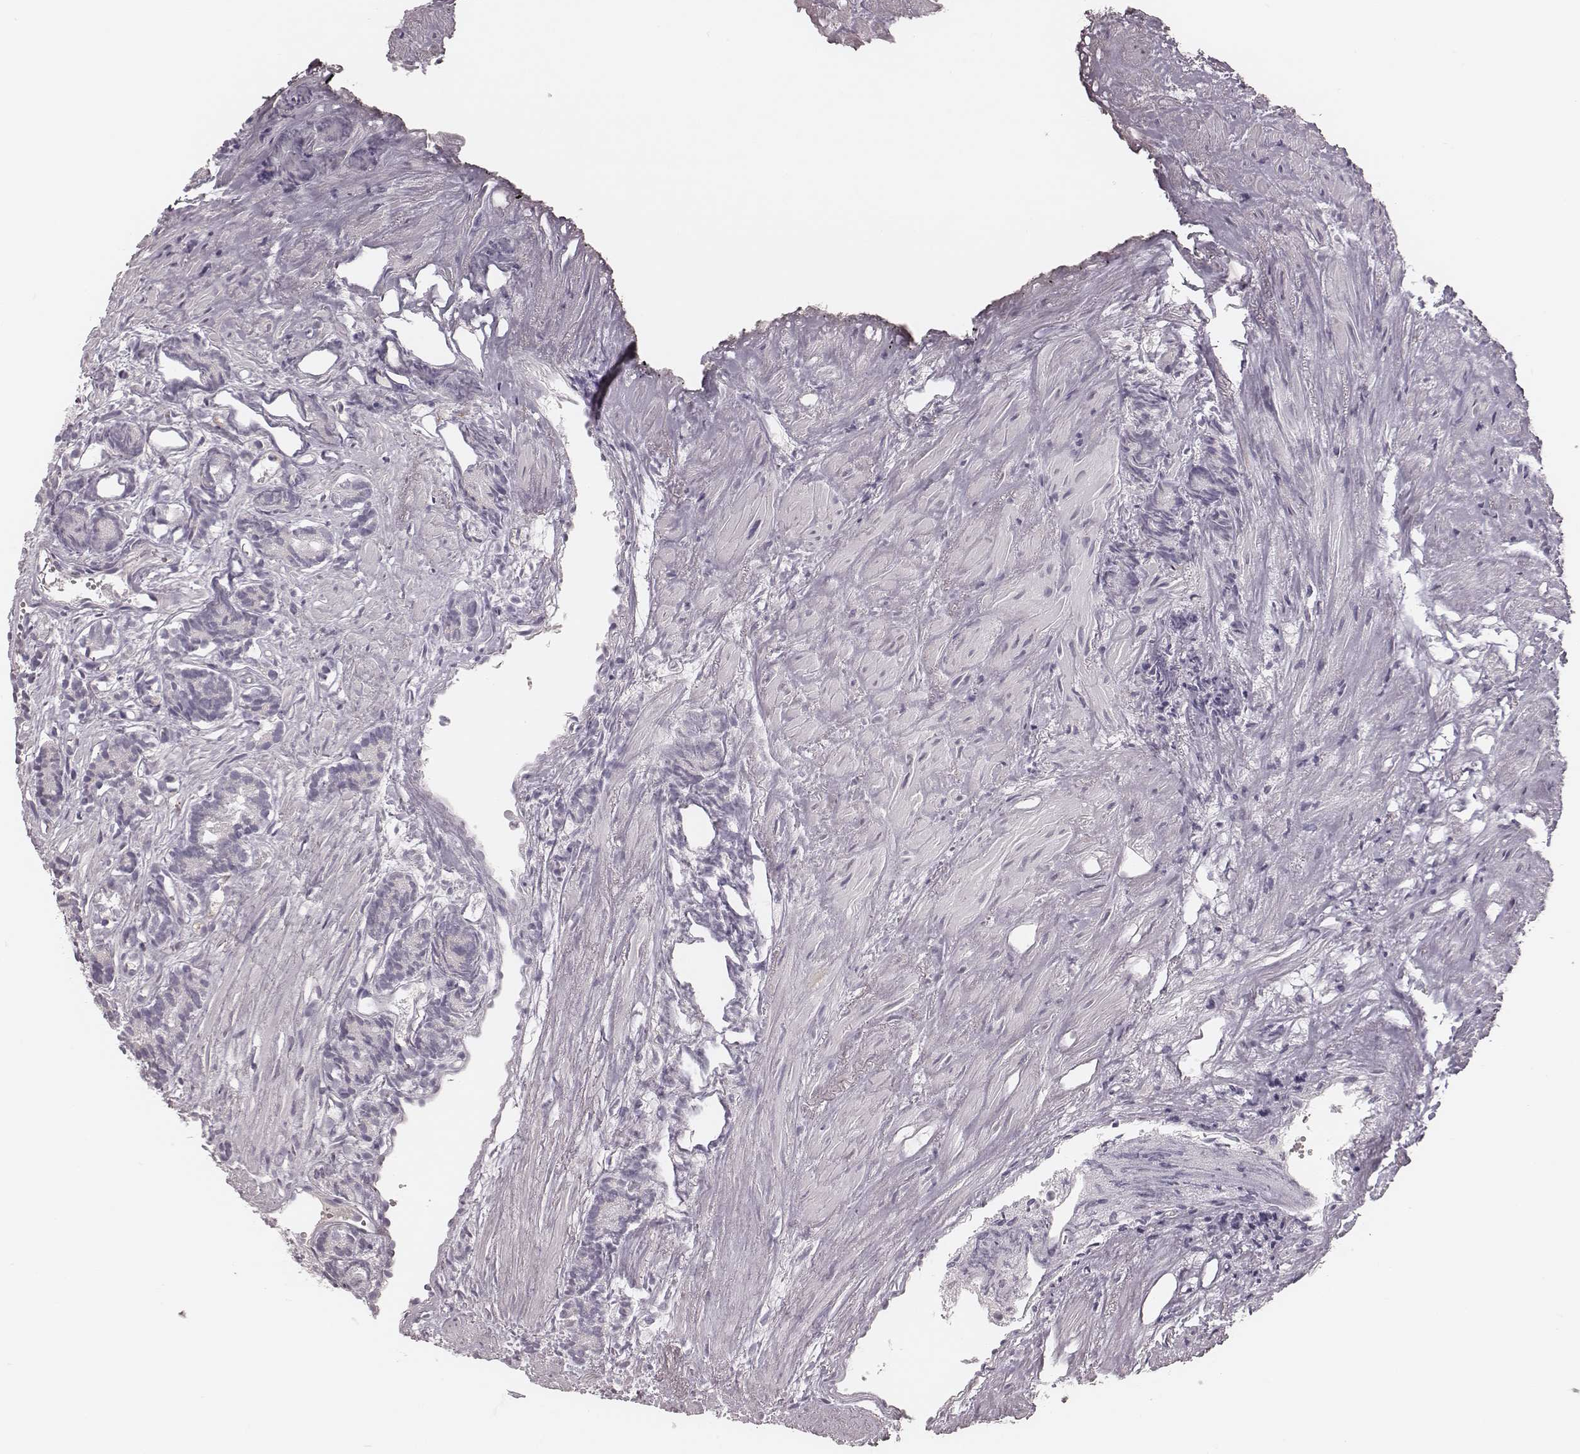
{"staining": {"intensity": "negative", "quantity": "none", "location": "none"}, "tissue": "prostate cancer", "cell_type": "Tumor cells", "image_type": "cancer", "snomed": [{"axis": "morphology", "description": "Adenocarcinoma, High grade"}, {"axis": "topography", "description": "Prostate"}], "caption": "A histopathology image of prostate cancer stained for a protein demonstrates no brown staining in tumor cells.", "gene": "SPA17", "patient": {"sex": "male", "age": 84}}